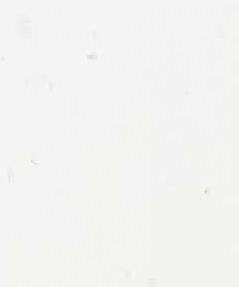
{"staining": {"intensity": "negative", "quantity": "none", "location": "none"}, "tissue": "adipose tissue", "cell_type": "Adipocytes", "image_type": "normal", "snomed": [{"axis": "morphology", "description": "Normal tissue, NOS"}, {"axis": "topography", "description": "Breast"}, {"axis": "topography", "description": "Soft tissue"}], "caption": "This histopathology image is of unremarkable adipose tissue stained with immunohistochemistry to label a protein in brown with the nuclei are counter-stained blue. There is no positivity in adipocytes.", "gene": "BAK1", "patient": {"sex": "female", "age": 25}}